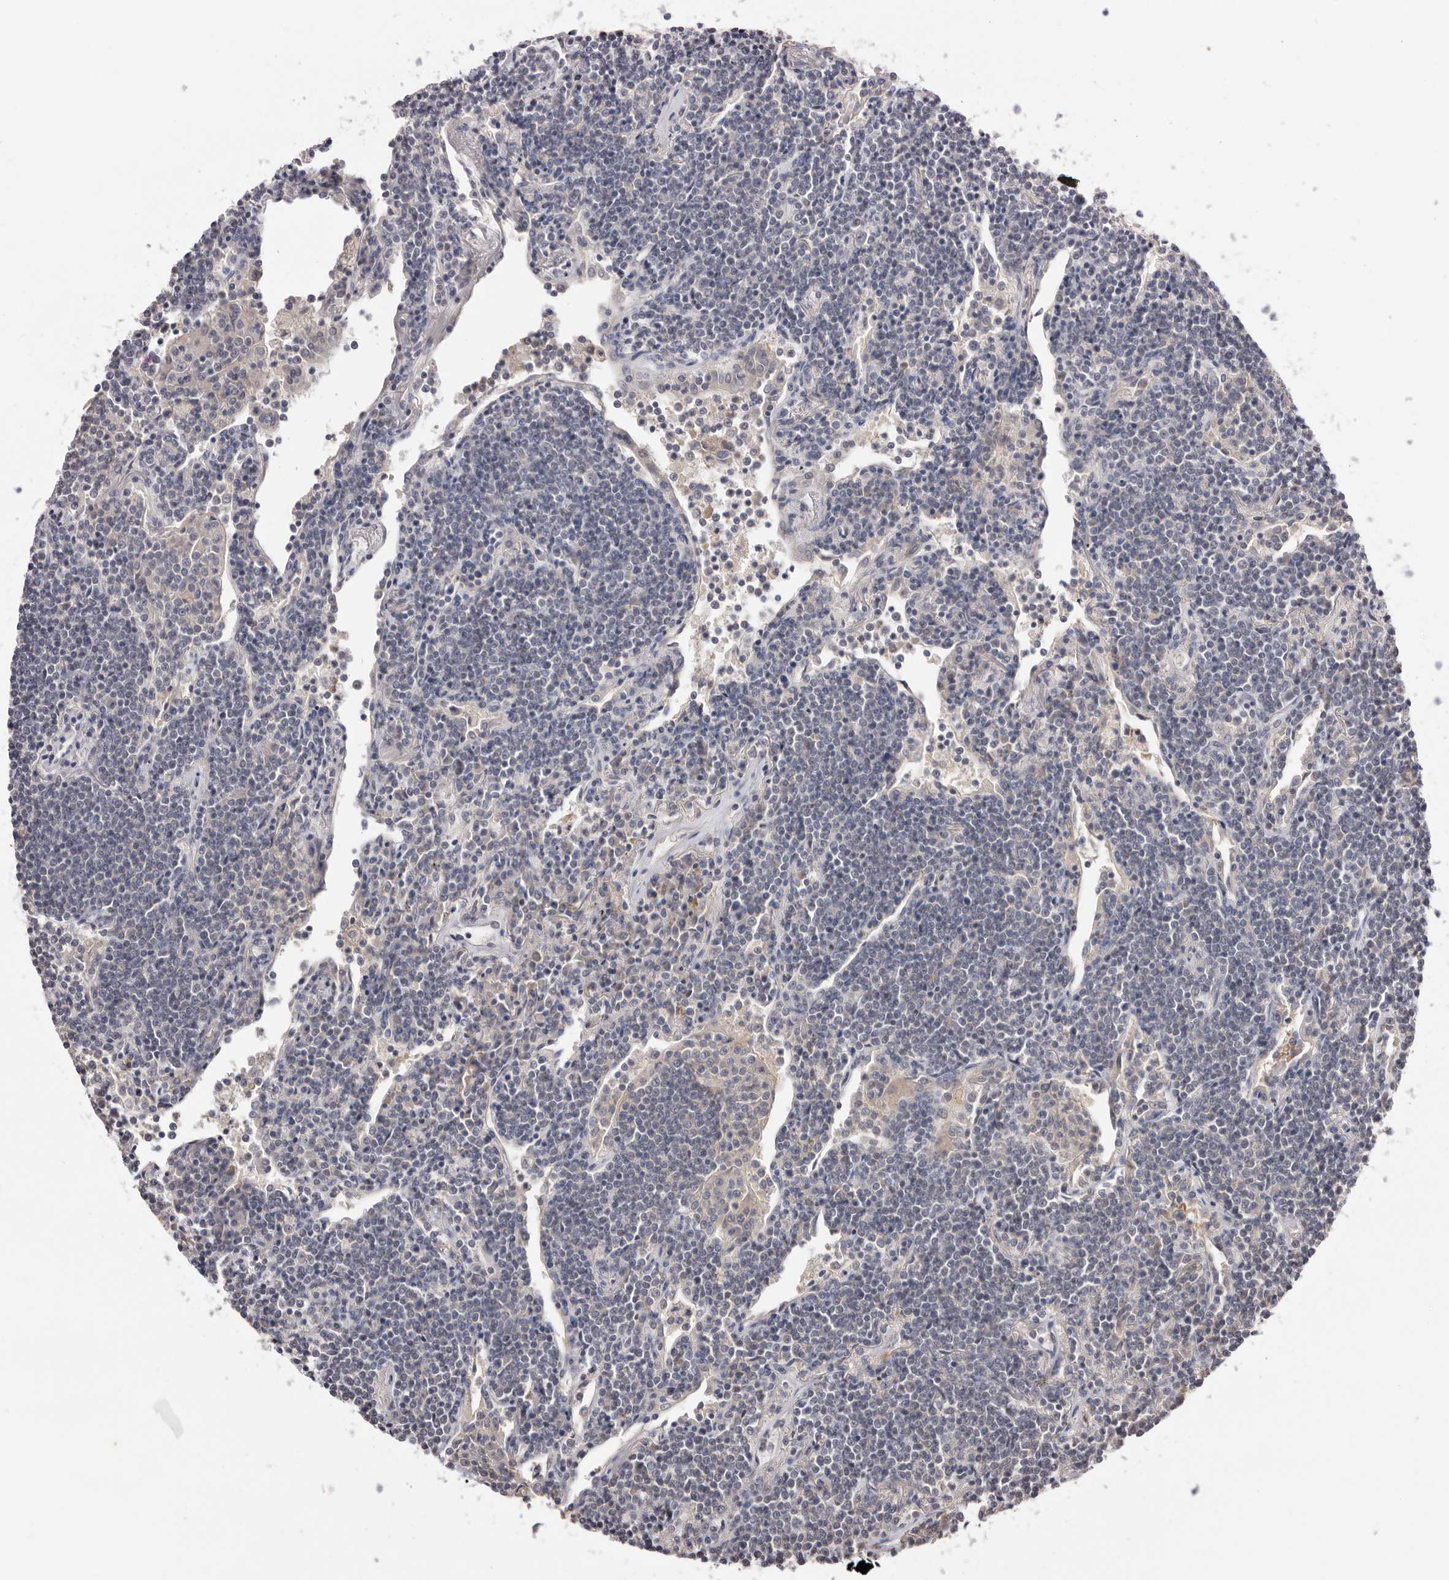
{"staining": {"intensity": "negative", "quantity": "none", "location": "none"}, "tissue": "lymphoma", "cell_type": "Tumor cells", "image_type": "cancer", "snomed": [{"axis": "morphology", "description": "Malignant lymphoma, non-Hodgkin's type, Low grade"}, {"axis": "topography", "description": "Lung"}], "caption": "Malignant lymphoma, non-Hodgkin's type (low-grade) was stained to show a protein in brown. There is no significant expression in tumor cells.", "gene": "DOP1A", "patient": {"sex": "female", "age": 71}}